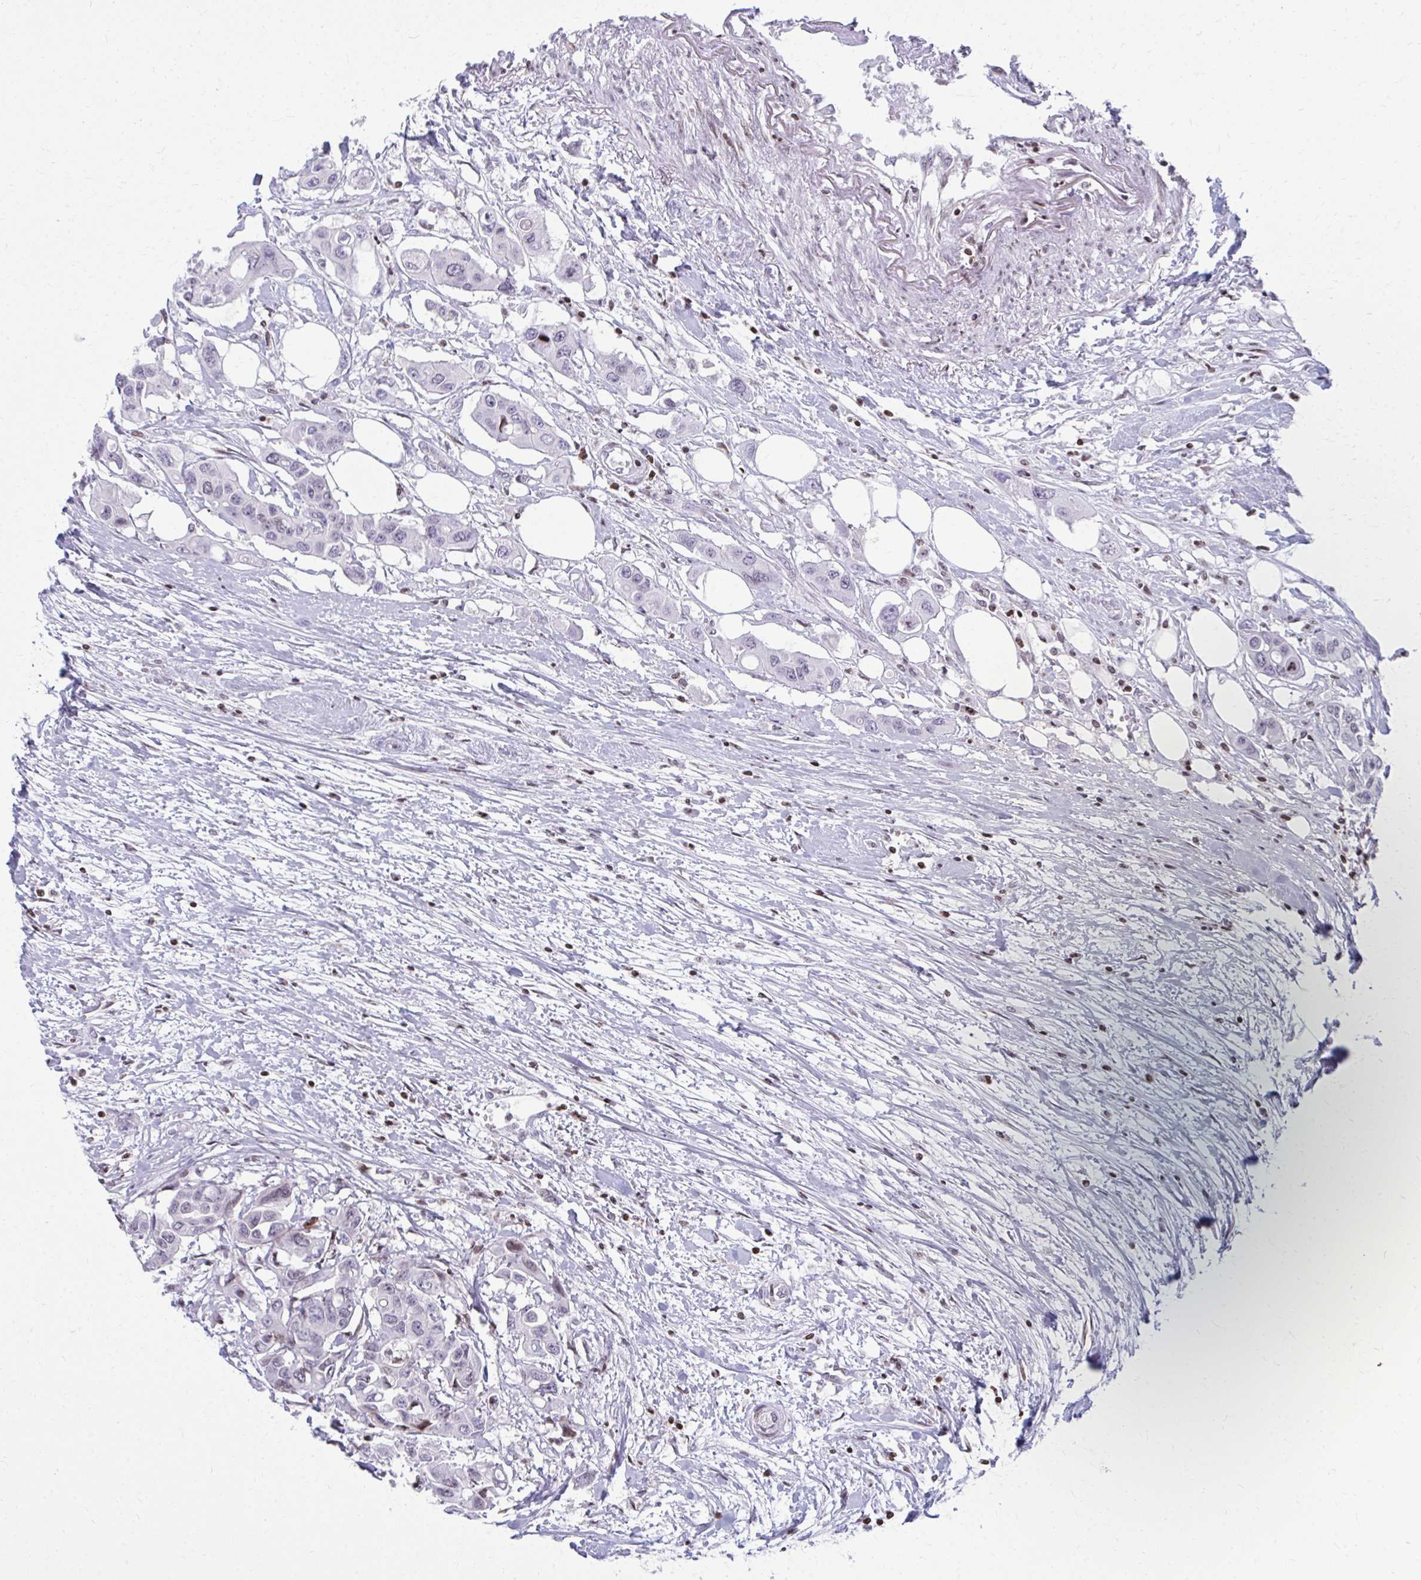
{"staining": {"intensity": "negative", "quantity": "none", "location": "none"}, "tissue": "colorectal cancer", "cell_type": "Tumor cells", "image_type": "cancer", "snomed": [{"axis": "morphology", "description": "Adenocarcinoma, NOS"}, {"axis": "topography", "description": "Colon"}], "caption": "There is no significant staining in tumor cells of colorectal adenocarcinoma.", "gene": "AP5M1", "patient": {"sex": "male", "age": 77}}